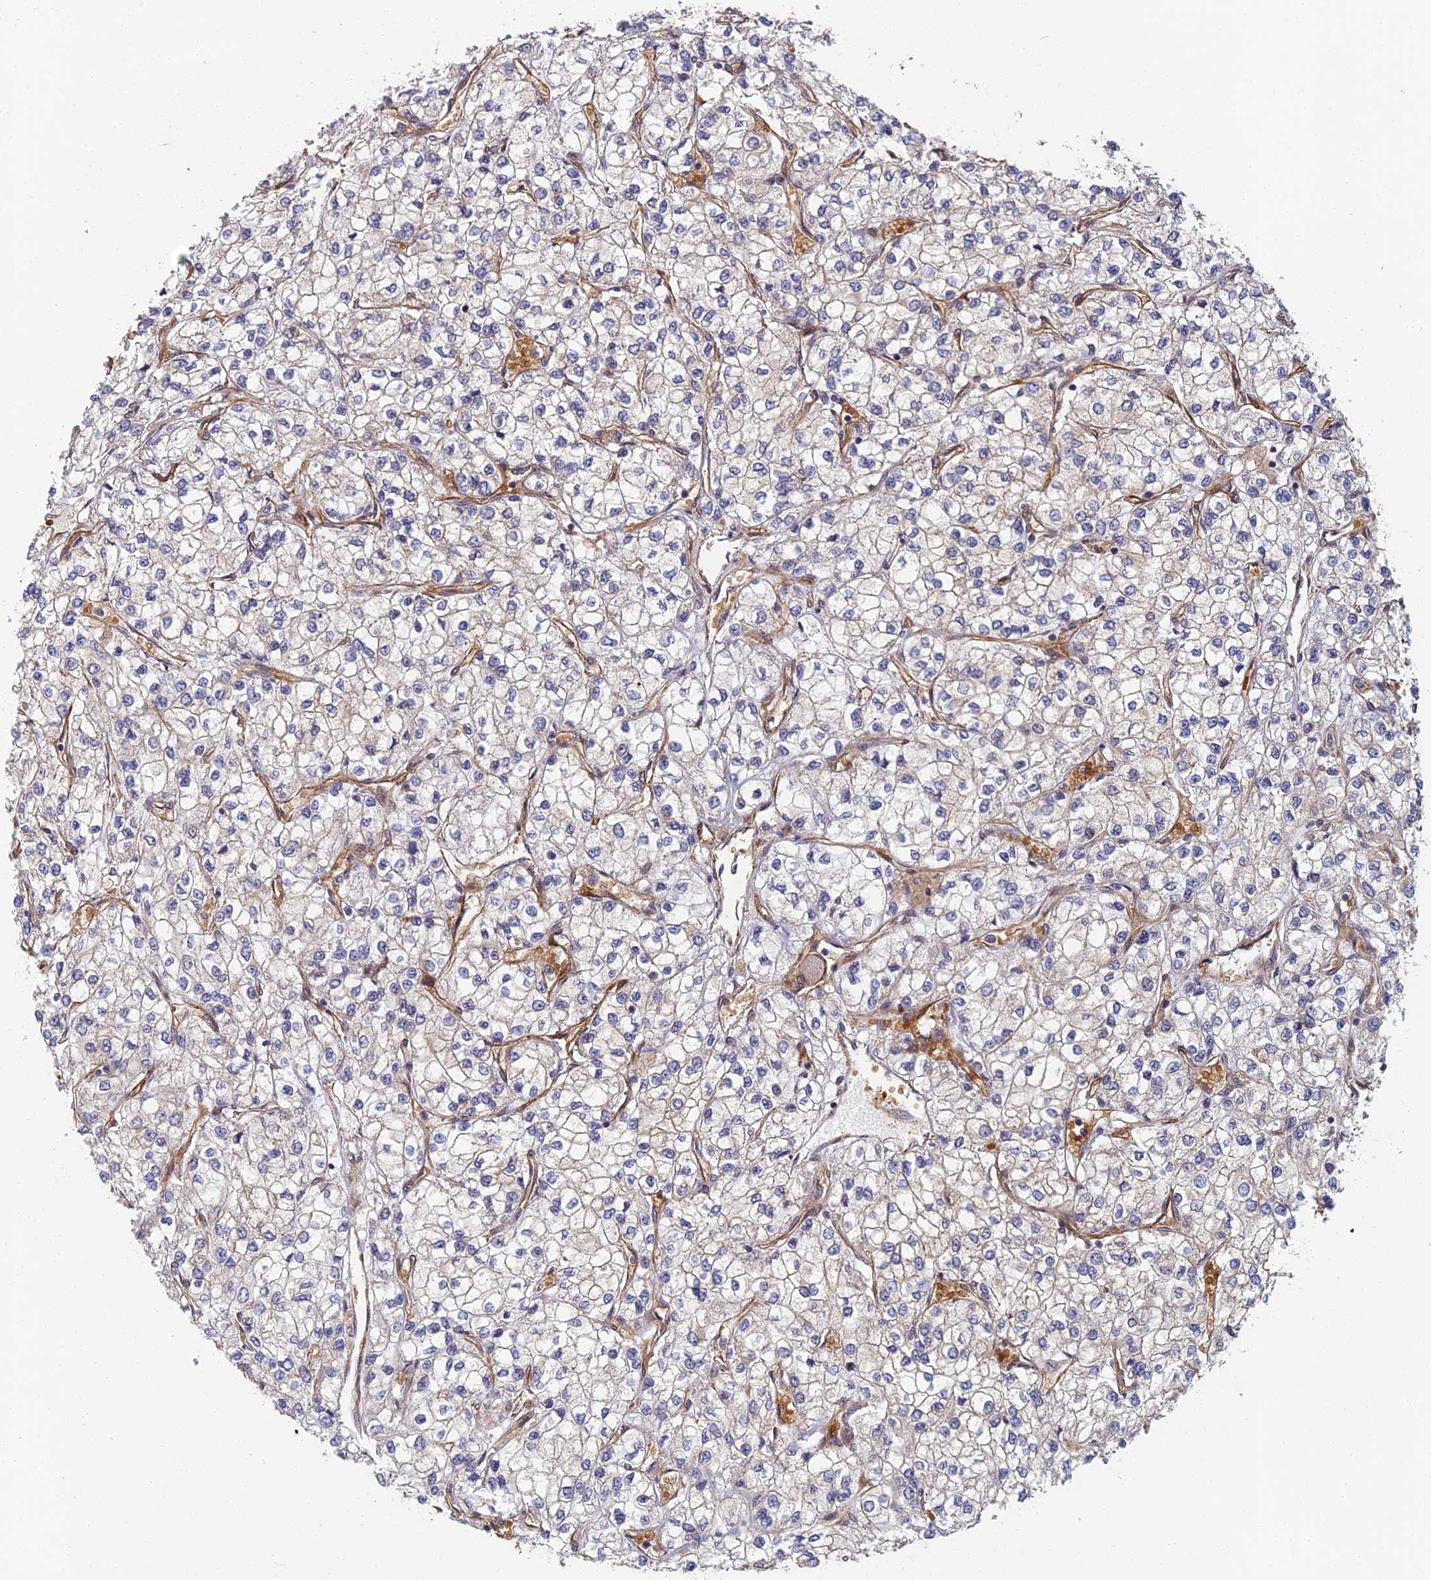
{"staining": {"intensity": "negative", "quantity": "none", "location": "none"}, "tissue": "renal cancer", "cell_type": "Tumor cells", "image_type": "cancer", "snomed": [{"axis": "morphology", "description": "Adenocarcinoma, NOS"}, {"axis": "topography", "description": "Kidney"}], "caption": "Renal cancer (adenocarcinoma) was stained to show a protein in brown. There is no significant expression in tumor cells.", "gene": "ABCB10", "patient": {"sex": "male", "age": 80}}